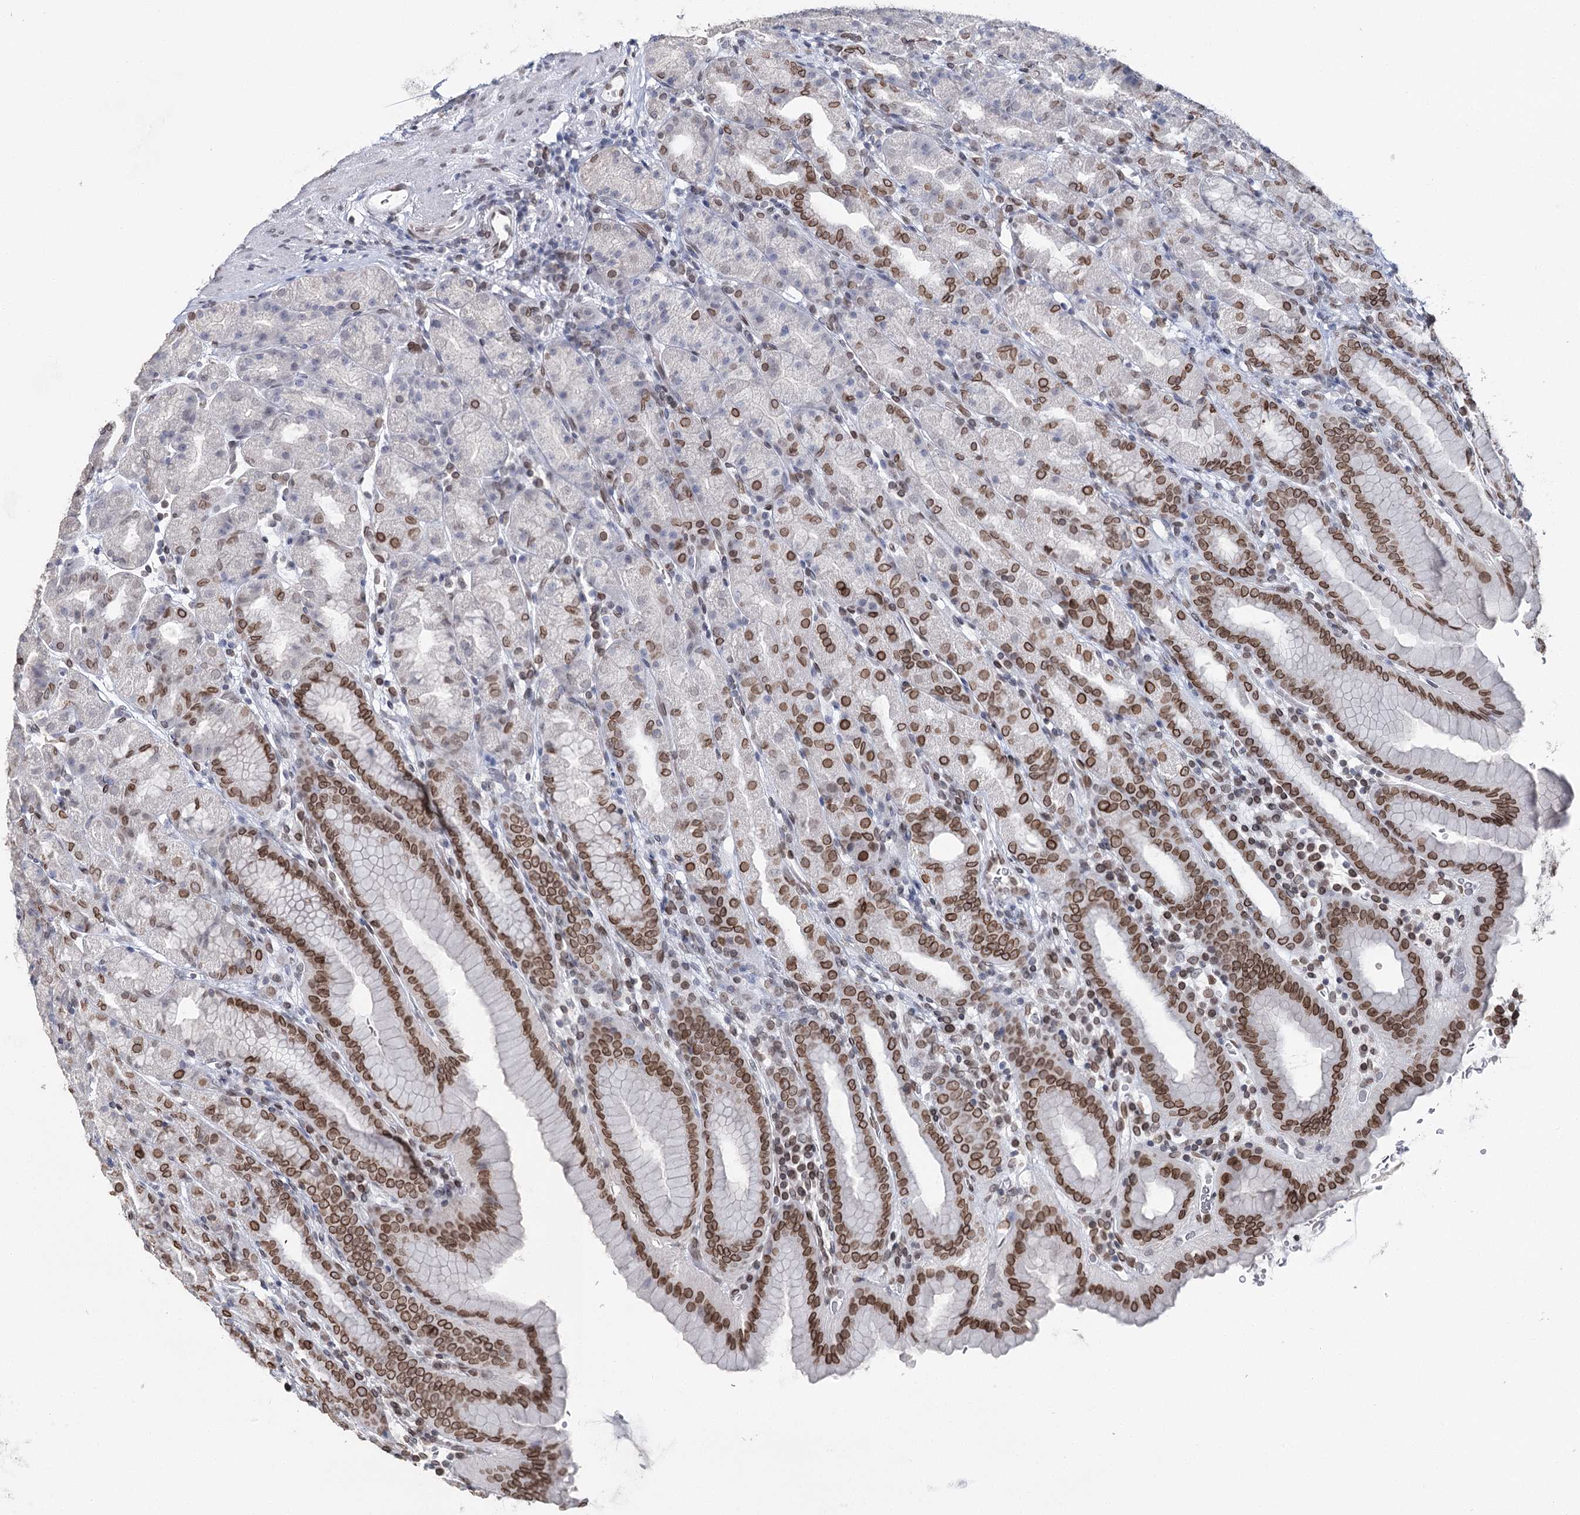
{"staining": {"intensity": "moderate", "quantity": "25%-75%", "location": "cytoplasmic/membranous,nuclear"}, "tissue": "stomach", "cell_type": "Glandular cells", "image_type": "normal", "snomed": [{"axis": "morphology", "description": "Normal tissue, NOS"}, {"axis": "topography", "description": "Stomach, upper"}], "caption": "High-magnification brightfield microscopy of normal stomach stained with DAB (brown) and counterstained with hematoxylin (blue). glandular cells exhibit moderate cytoplasmic/membranous,nuclear expression is present in about25%-75% of cells.", "gene": "KIAA0930", "patient": {"sex": "male", "age": 68}}